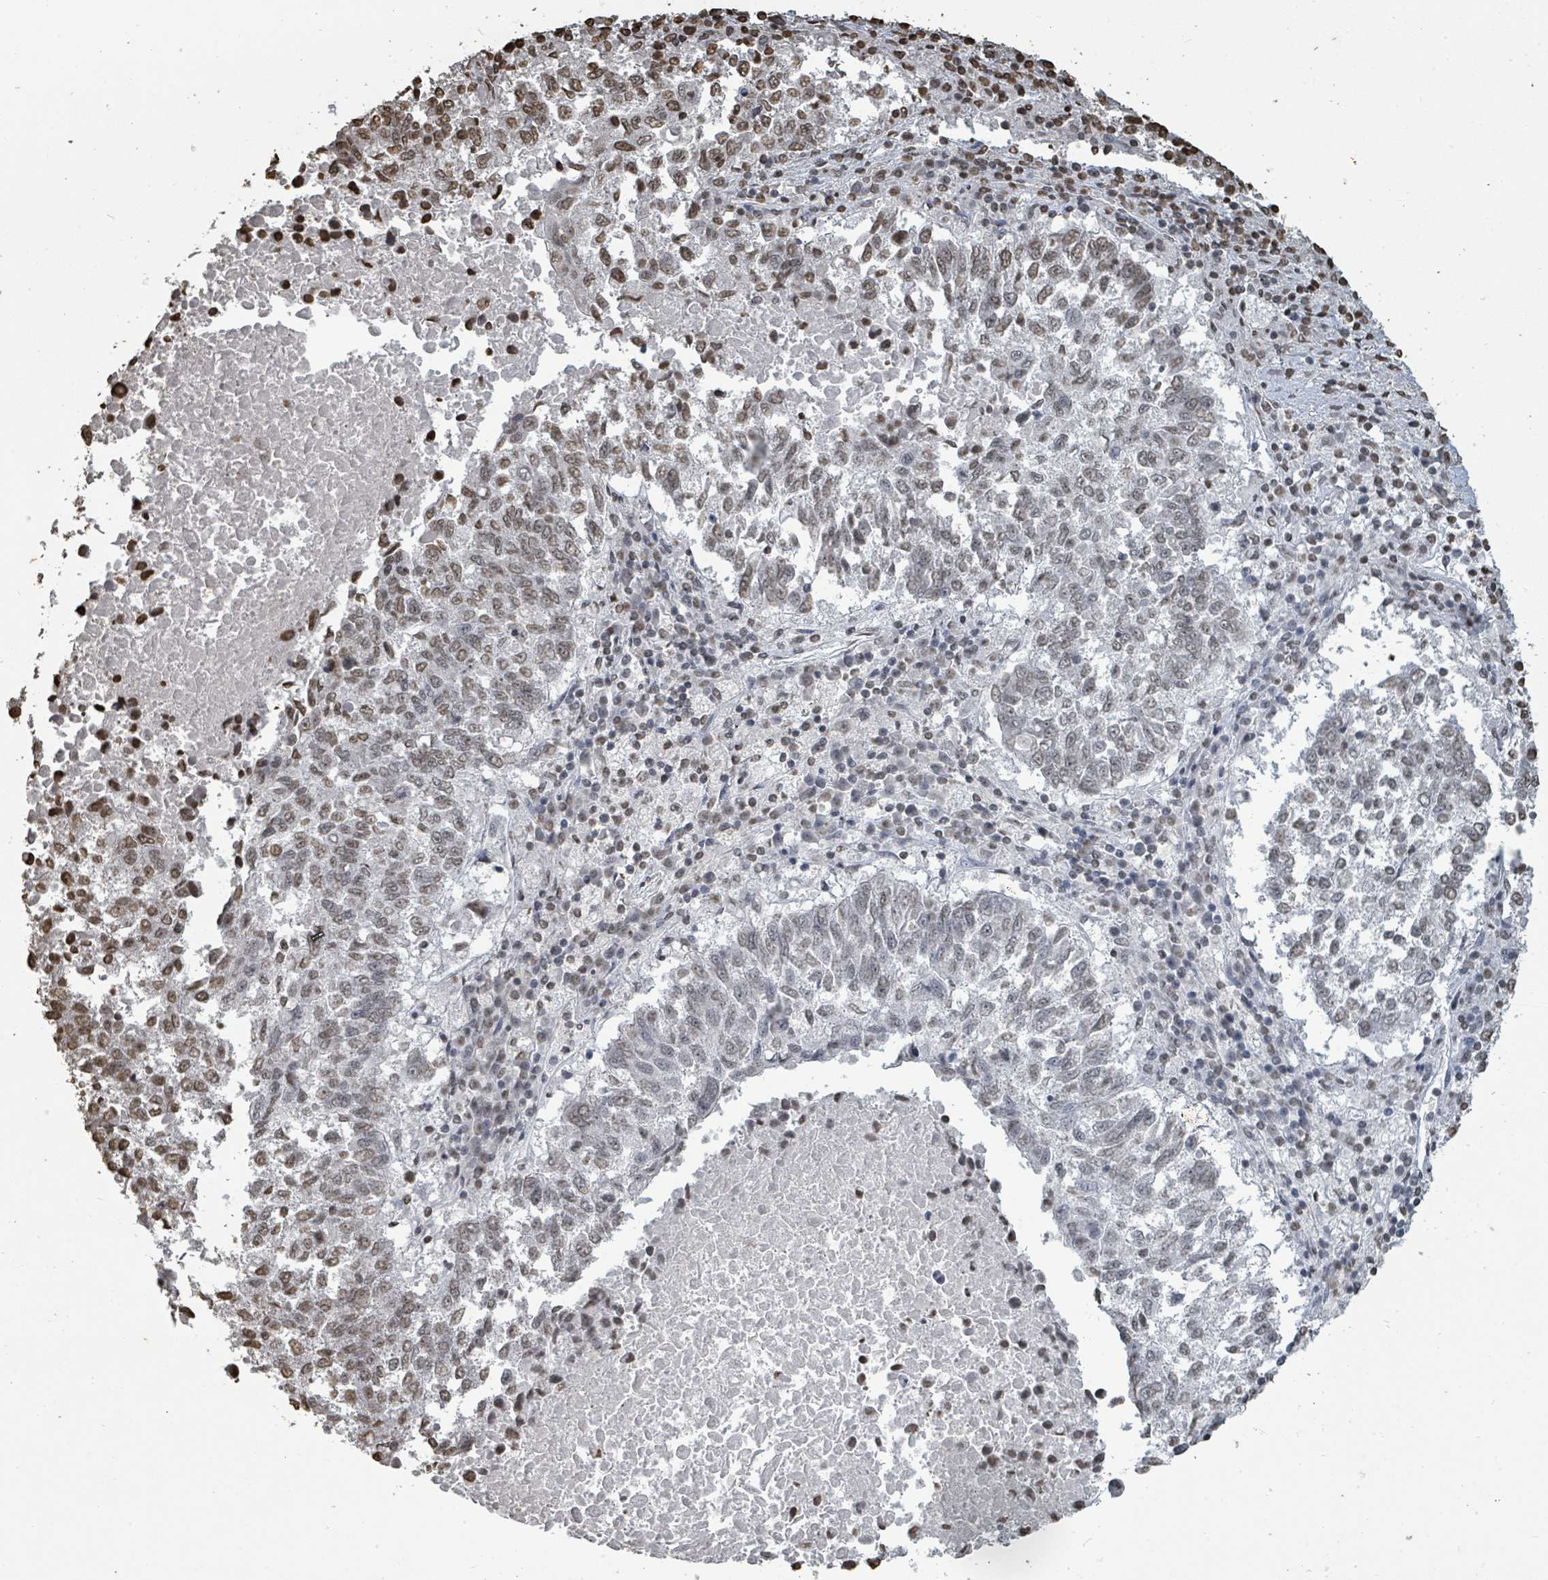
{"staining": {"intensity": "moderate", "quantity": ">75%", "location": "nuclear"}, "tissue": "lung cancer", "cell_type": "Tumor cells", "image_type": "cancer", "snomed": [{"axis": "morphology", "description": "Squamous cell carcinoma, NOS"}, {"axis": "topography", "description": "Lung"}], "caption": "A brown stain highlights moderate nuclear staining of a protein in lung cancer tumor cells.", "gene": "MRPS12", "patient": {"sex": "male", "age": 73}}